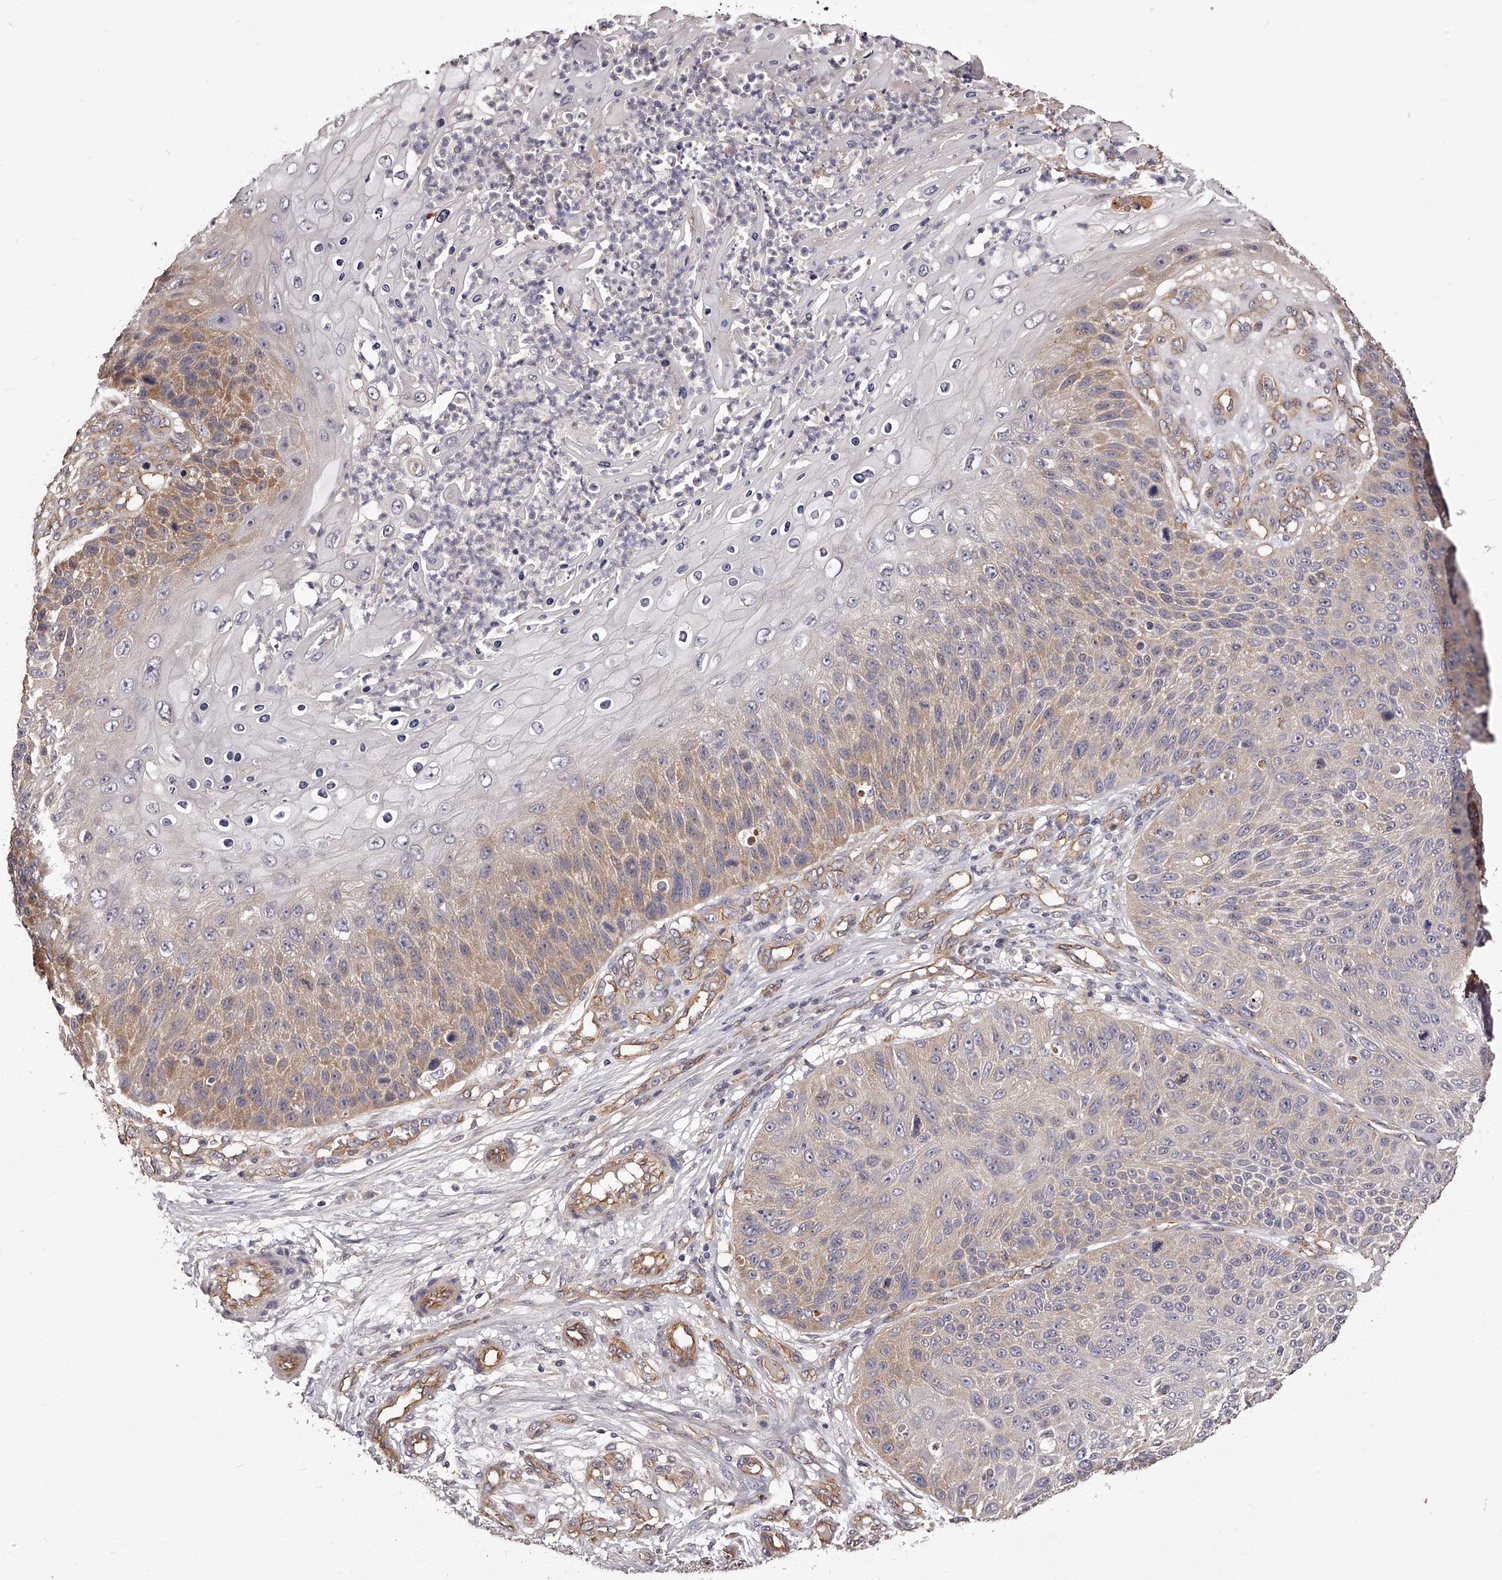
{"staining": {"intensity": "moderate", "quantity": ">75%", "location": "cytoplasmic/membranous"}, "tissue": "skin cancer", "cell_type": "Tumor cells", "image_type": "cancer", "snomed": [{"axis": "morphology", "description": "Squamous cell carcinoma, NOS"}, {"axis": "topography", "description": "Skin"}], "caption": "DAB immunohistochemical staining of human skin squamous cell carcinoma demonstrates moderate cytoplasmic/membranous protein positivity in approximately >75% of tumor cells. The protein of interest is stained brown, and the nuclei are stained in blue (DAB (3,3'-diaminobenzidine) IHC with brightfield microscopy, high magnification).", "gene": "LTV1", "patient": {"sex": "female", "age": 88}}